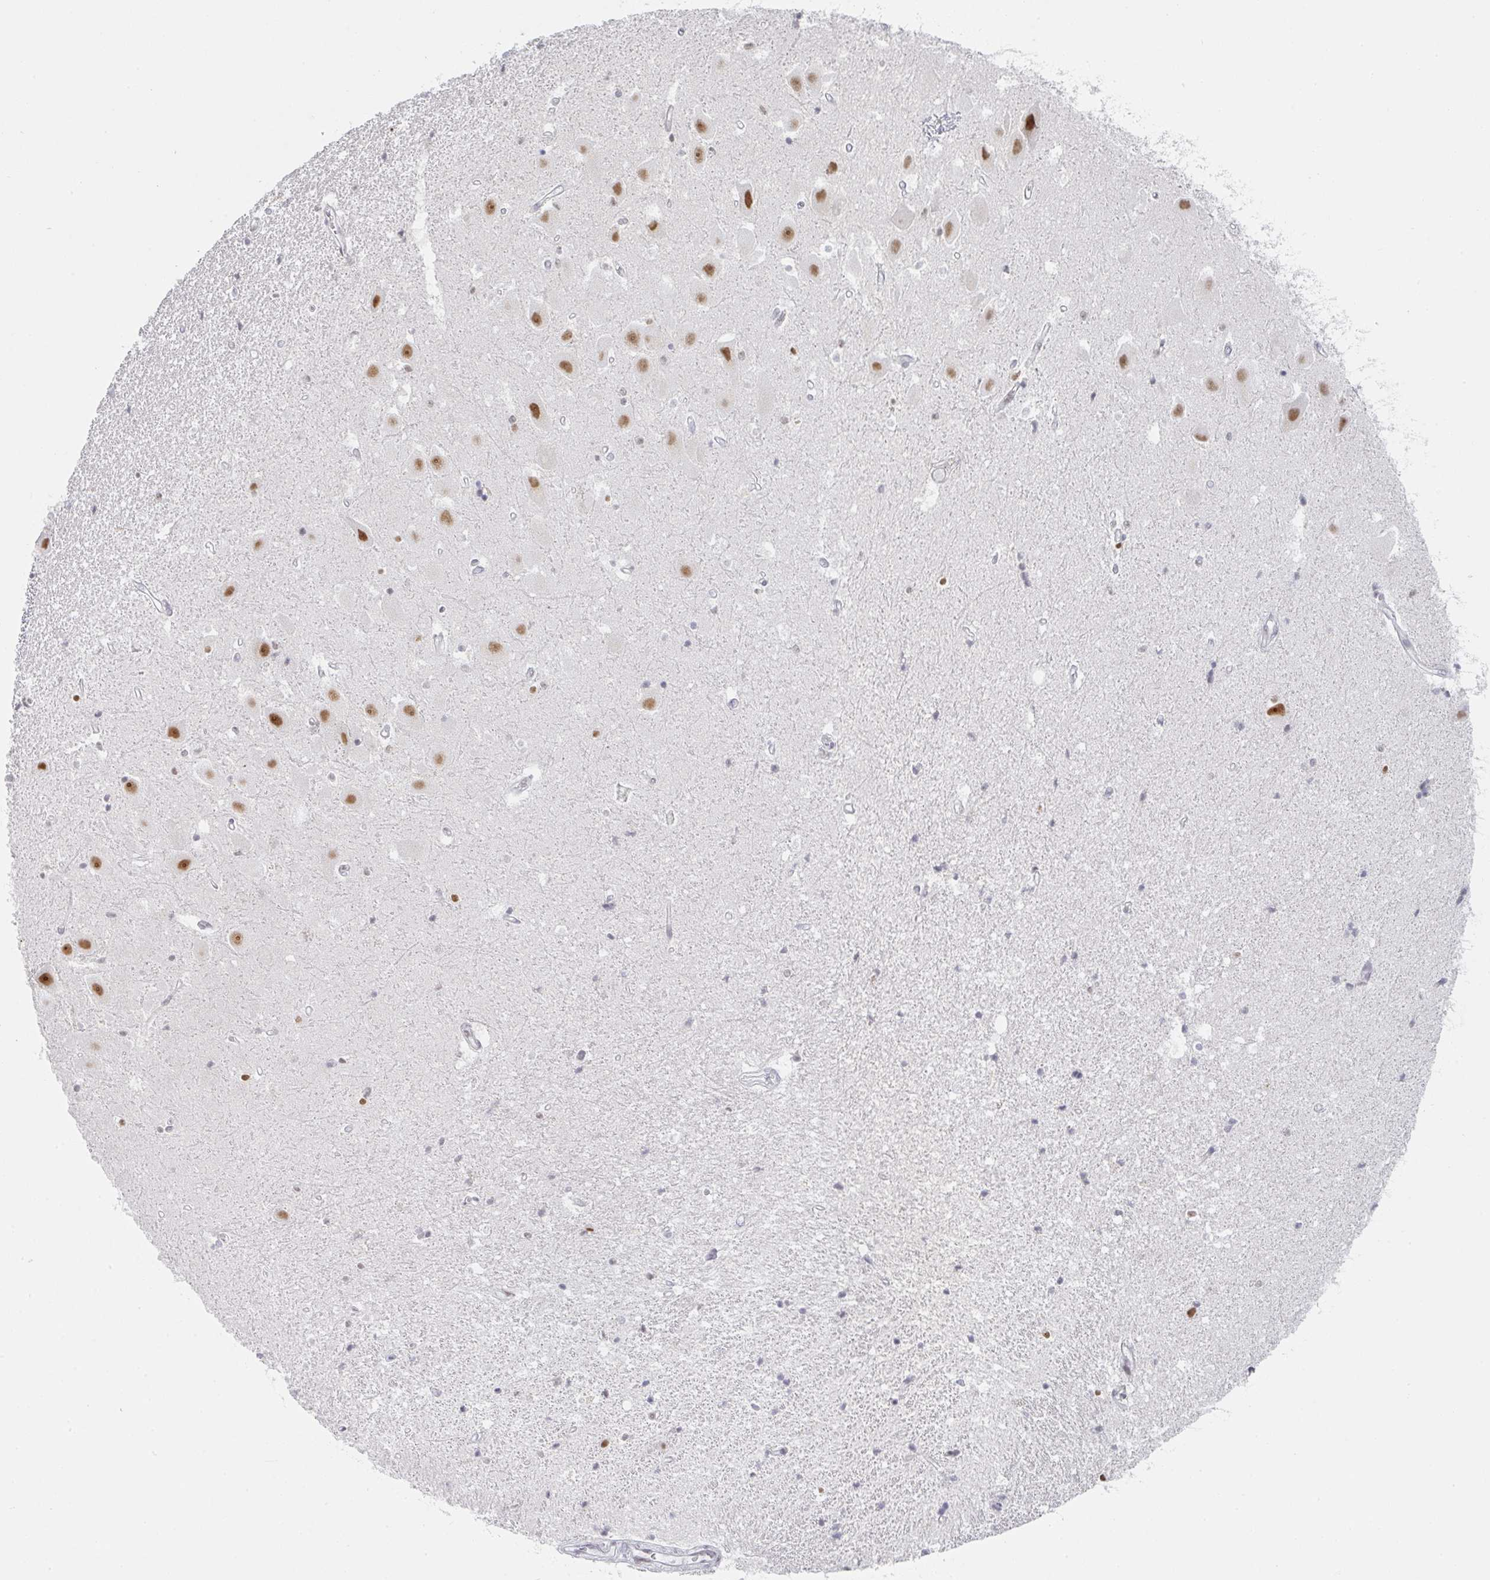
{"staining": {"intensity": "negative", "quantity": "none", "location": "none"}, "tissue": "hippocampus", "cell_type": "Glial cells", "image_type": "normal", "snomed": [{"axis": "morphology", "description": "Normal tissue, NOS"}, {"axis": "topography", "description": "Hippocampus"}], "caption": "Immunohistochemical staining of unremarkable hippocampus reveals no significant expression in glial cells.", "gene": "POU2AF2", "patient": {"sex": "male", "age": 63}}